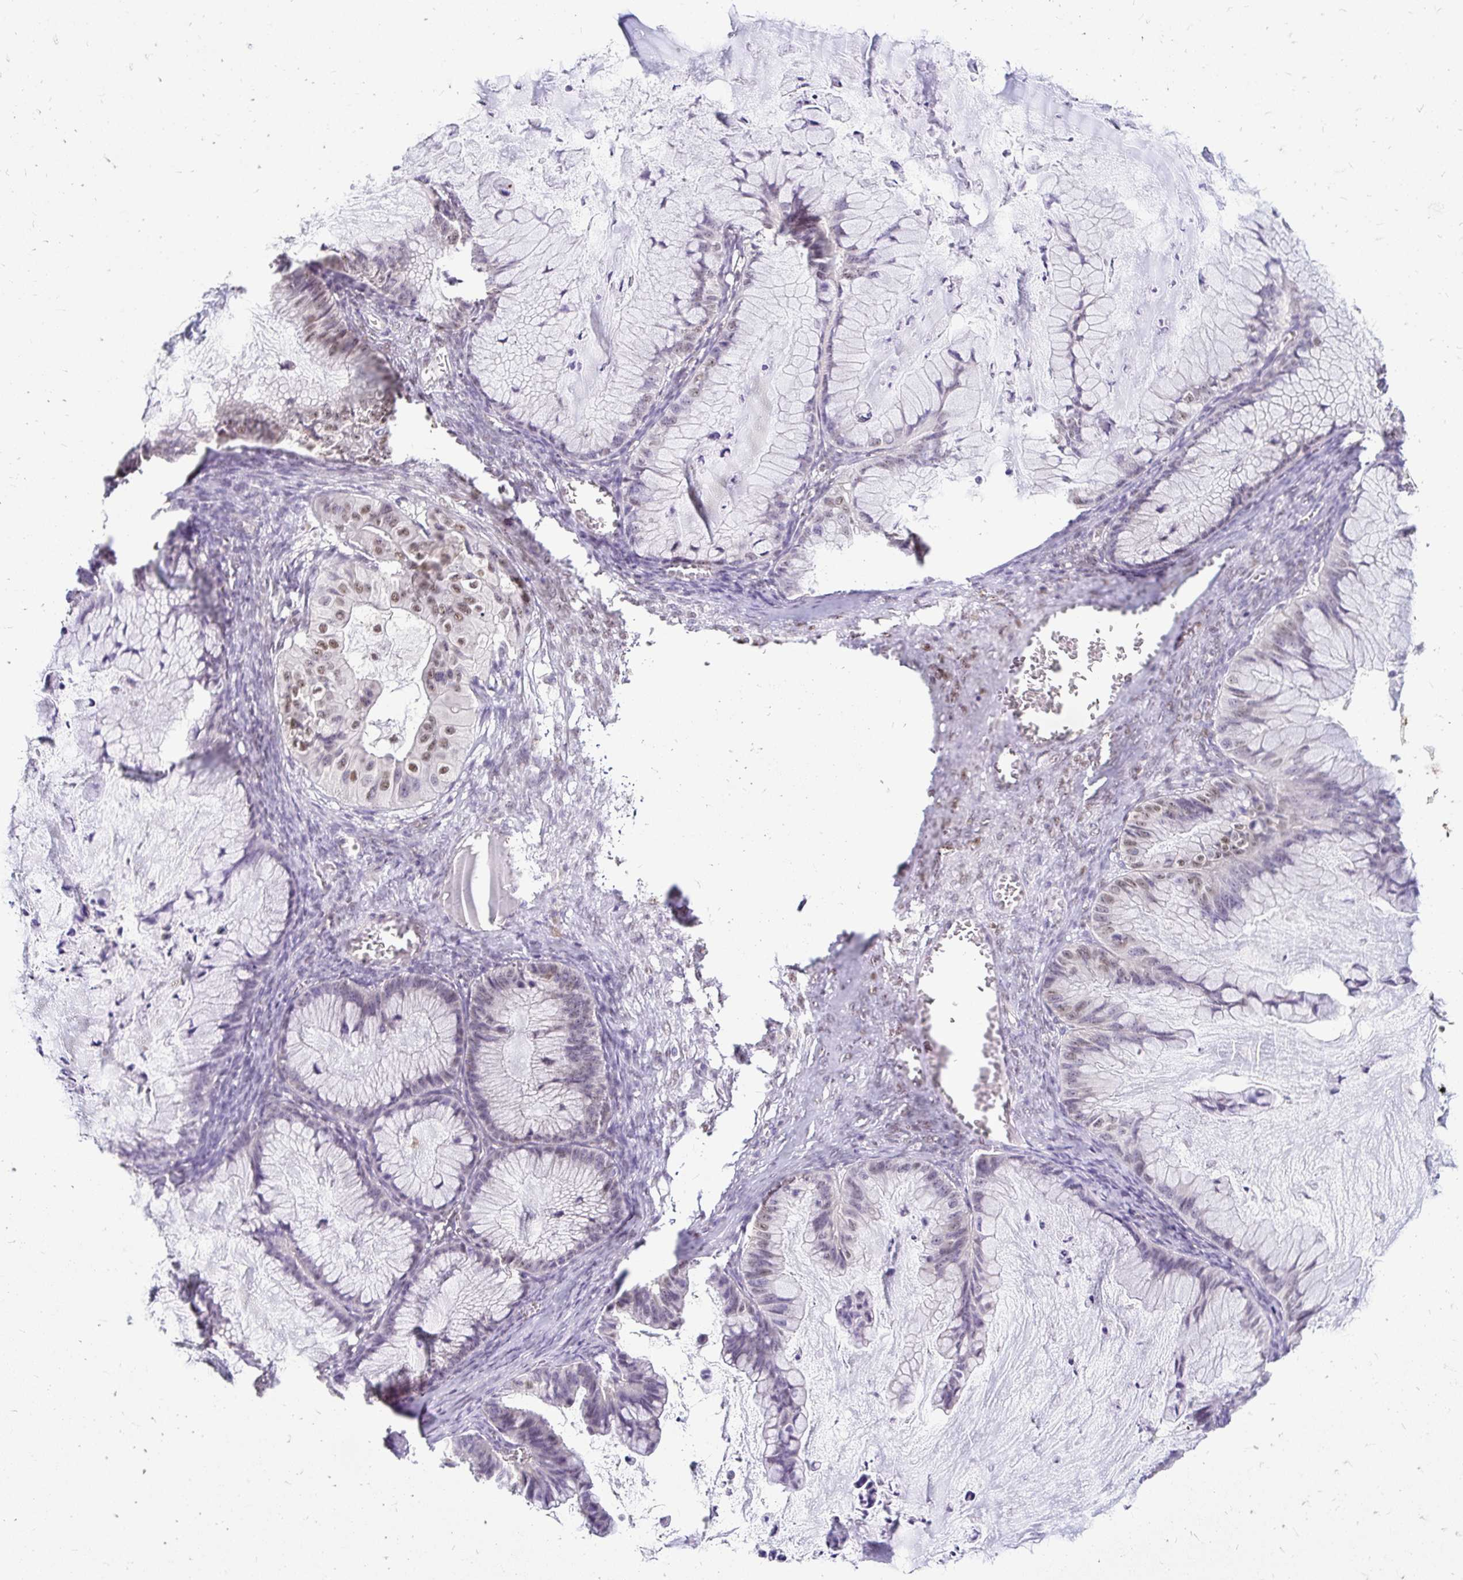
{"staining": {"intensity": "moderate", "quantity": "<25%", "location": "nuclear"}, "tissue": "ovarian cancer", "cell_type": "Tumor cells", "image_type": "cancer", "snomed": [{"axis": "morphology", "description": "Cystadenocarcinoma, mucinous, NOS"}, {"axis": "topography", "description": "Ovary"}], "caption": "High-magnification brightfield microscopy of ovarian cancer (mucinous cystadenocarcinoma) stained with DAB (brown) and counterstained with hematoxylin (blue). tumor cells exhibit moderate nuclear positivity is identified in approximately<25% of cells.", "gene": "RIMS4", "patient": {"sex": "female", "age": 72}}